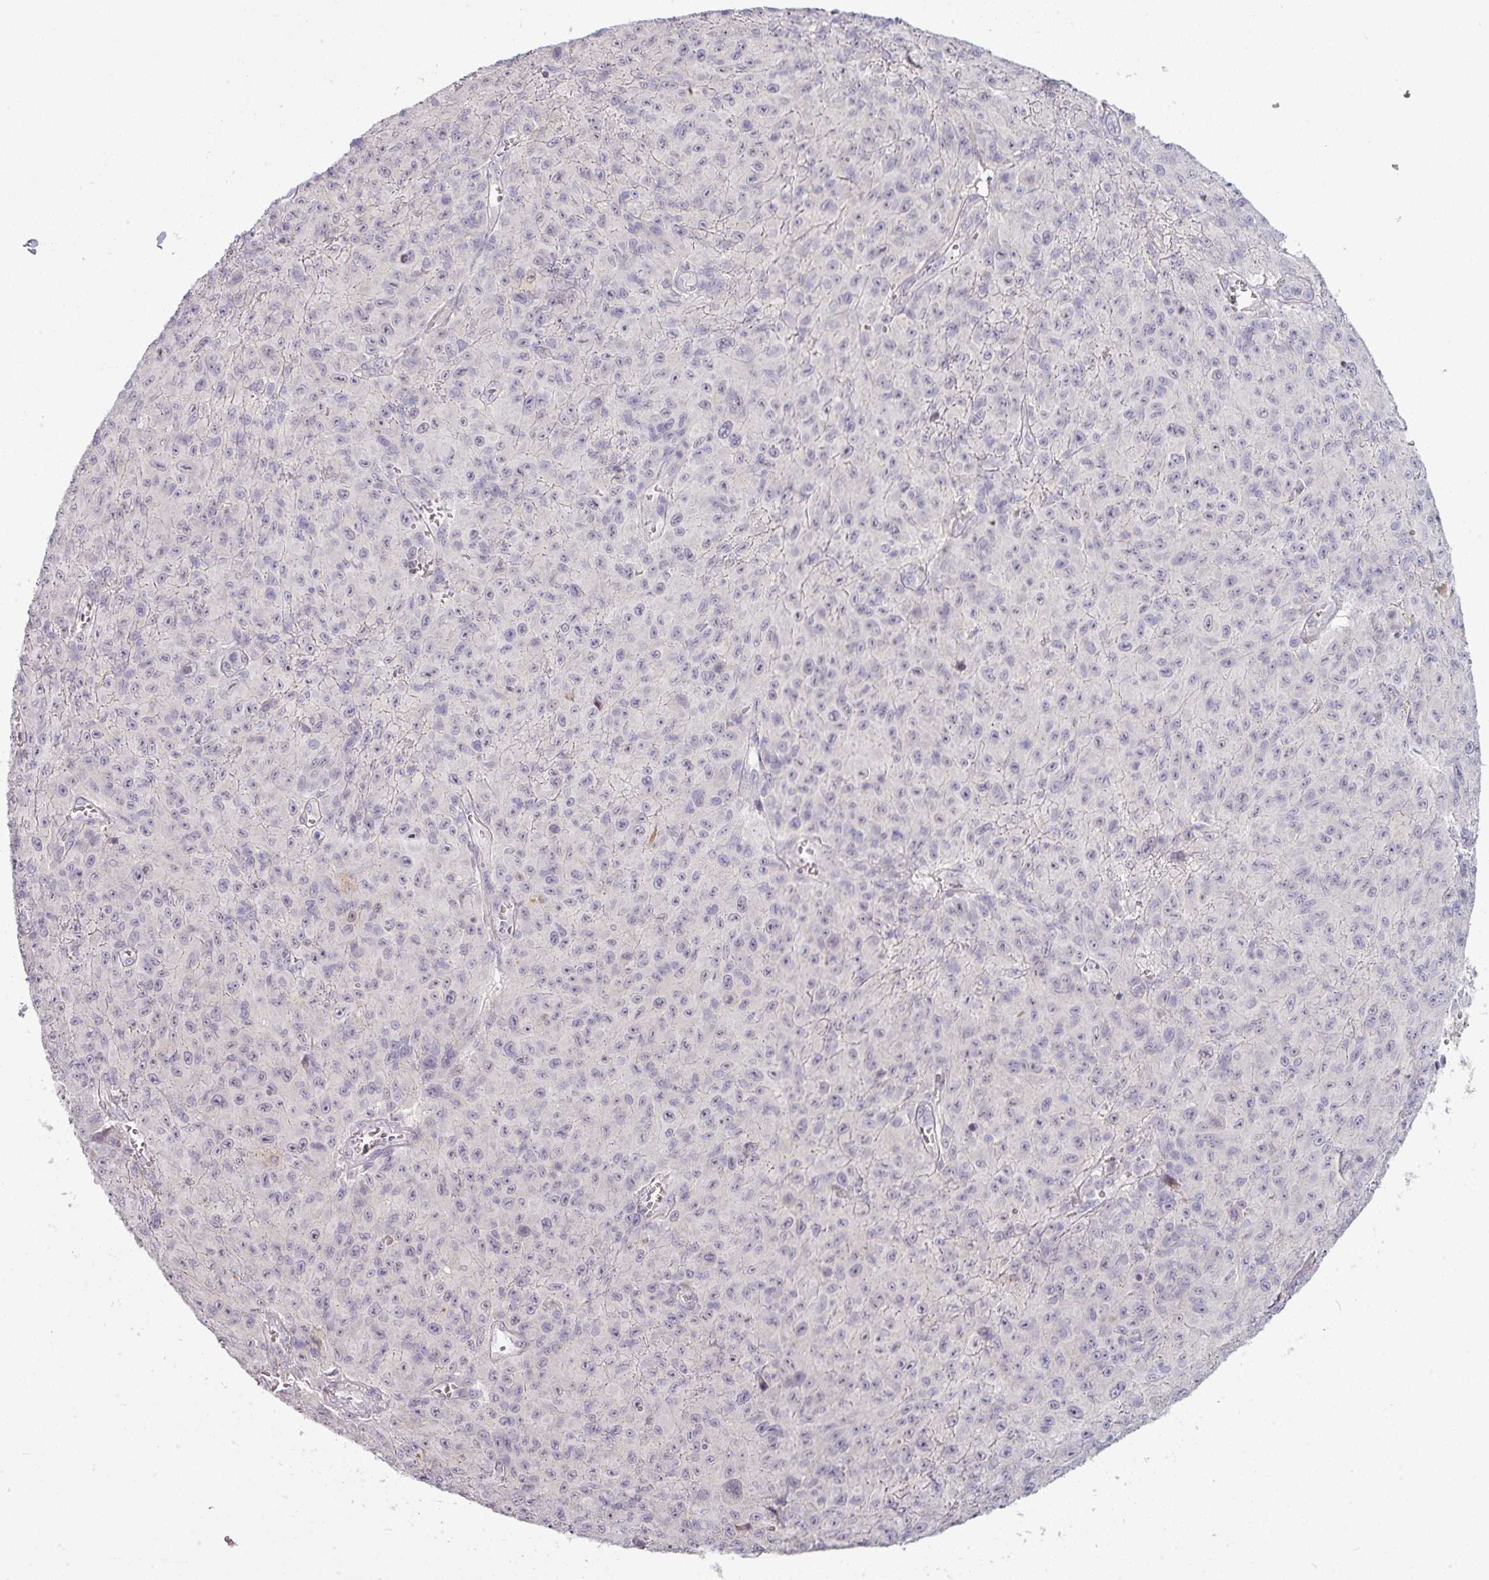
{"staining": {"intensity": "negative", "quantity": "none", "location": "none"}, "tissue": "melanoma", "cell_type": "Tumor cells", "image_type": "cancer", "snomed": [{"axis": "morphology", "description": "Malignant melanoma, NOS"}, {"axis": "topography", "description": "Skin"}], "caption": "The histopathology image demonstrates no significant positivity in tumor cells of malignant melanoma.", "gene": "C2orf16", "patient": {"sex": "male", "age": 46}}